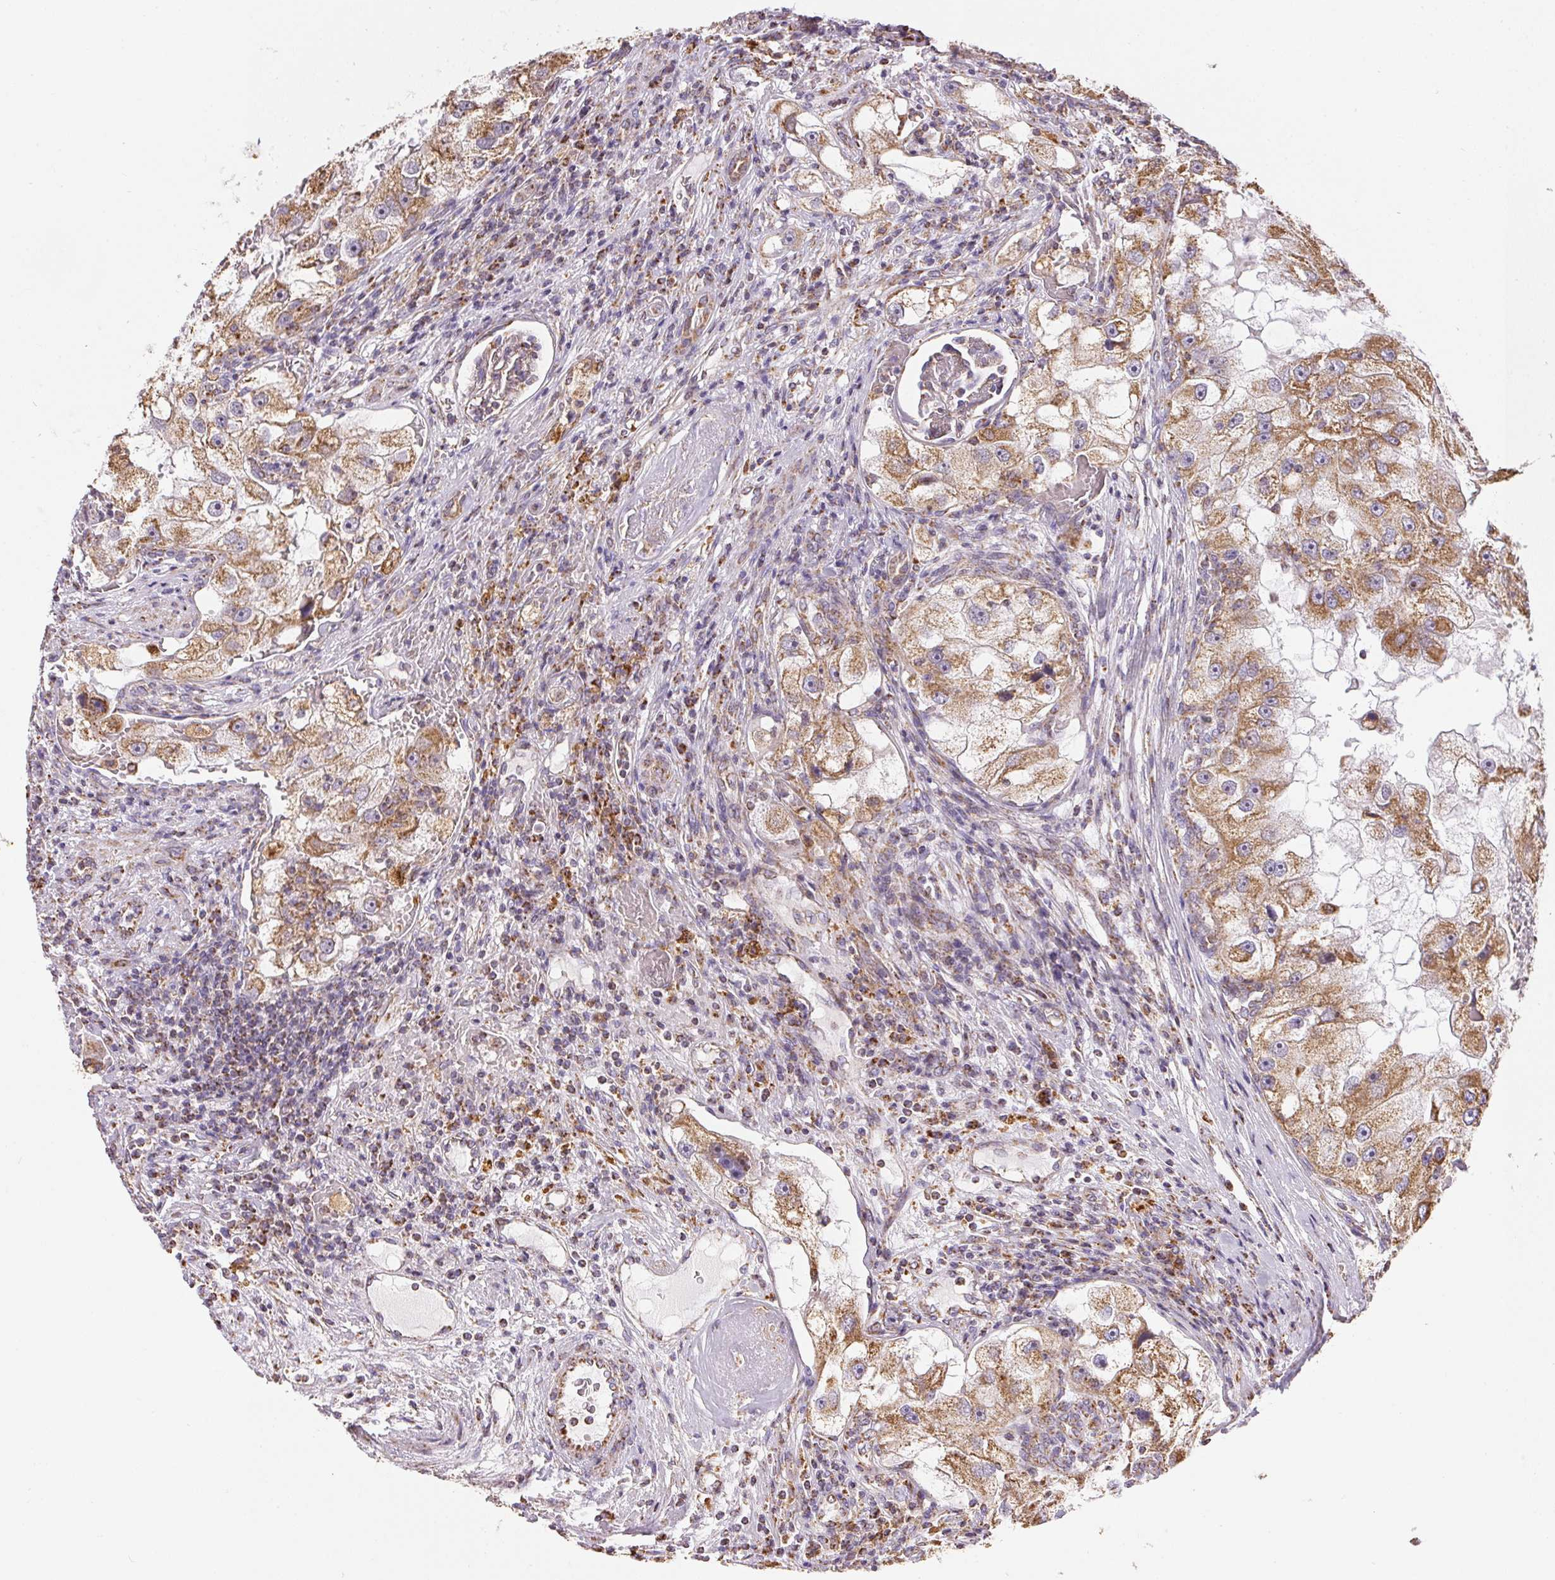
{"staining": {"intensity": "moderate", "quantity": ">75%", "location": "cytoplasmic/membranous"}, "tissue": "renal cancer", "cell_type": "Tumor cells", "image_type": "cancer", "snomed": [{"axis": "morphology", "description": "Adenocarcinoma, NOS"}, {"axis": "topography", "description": "Kidney"}], "caption": "Protein expression analysis of renal cancer exhibits moderate cytoplasmic/membranous expression in about >75% of tumor cells.", "gene": "MAPK11", "patient": {"sex": "male", "age": 63}}